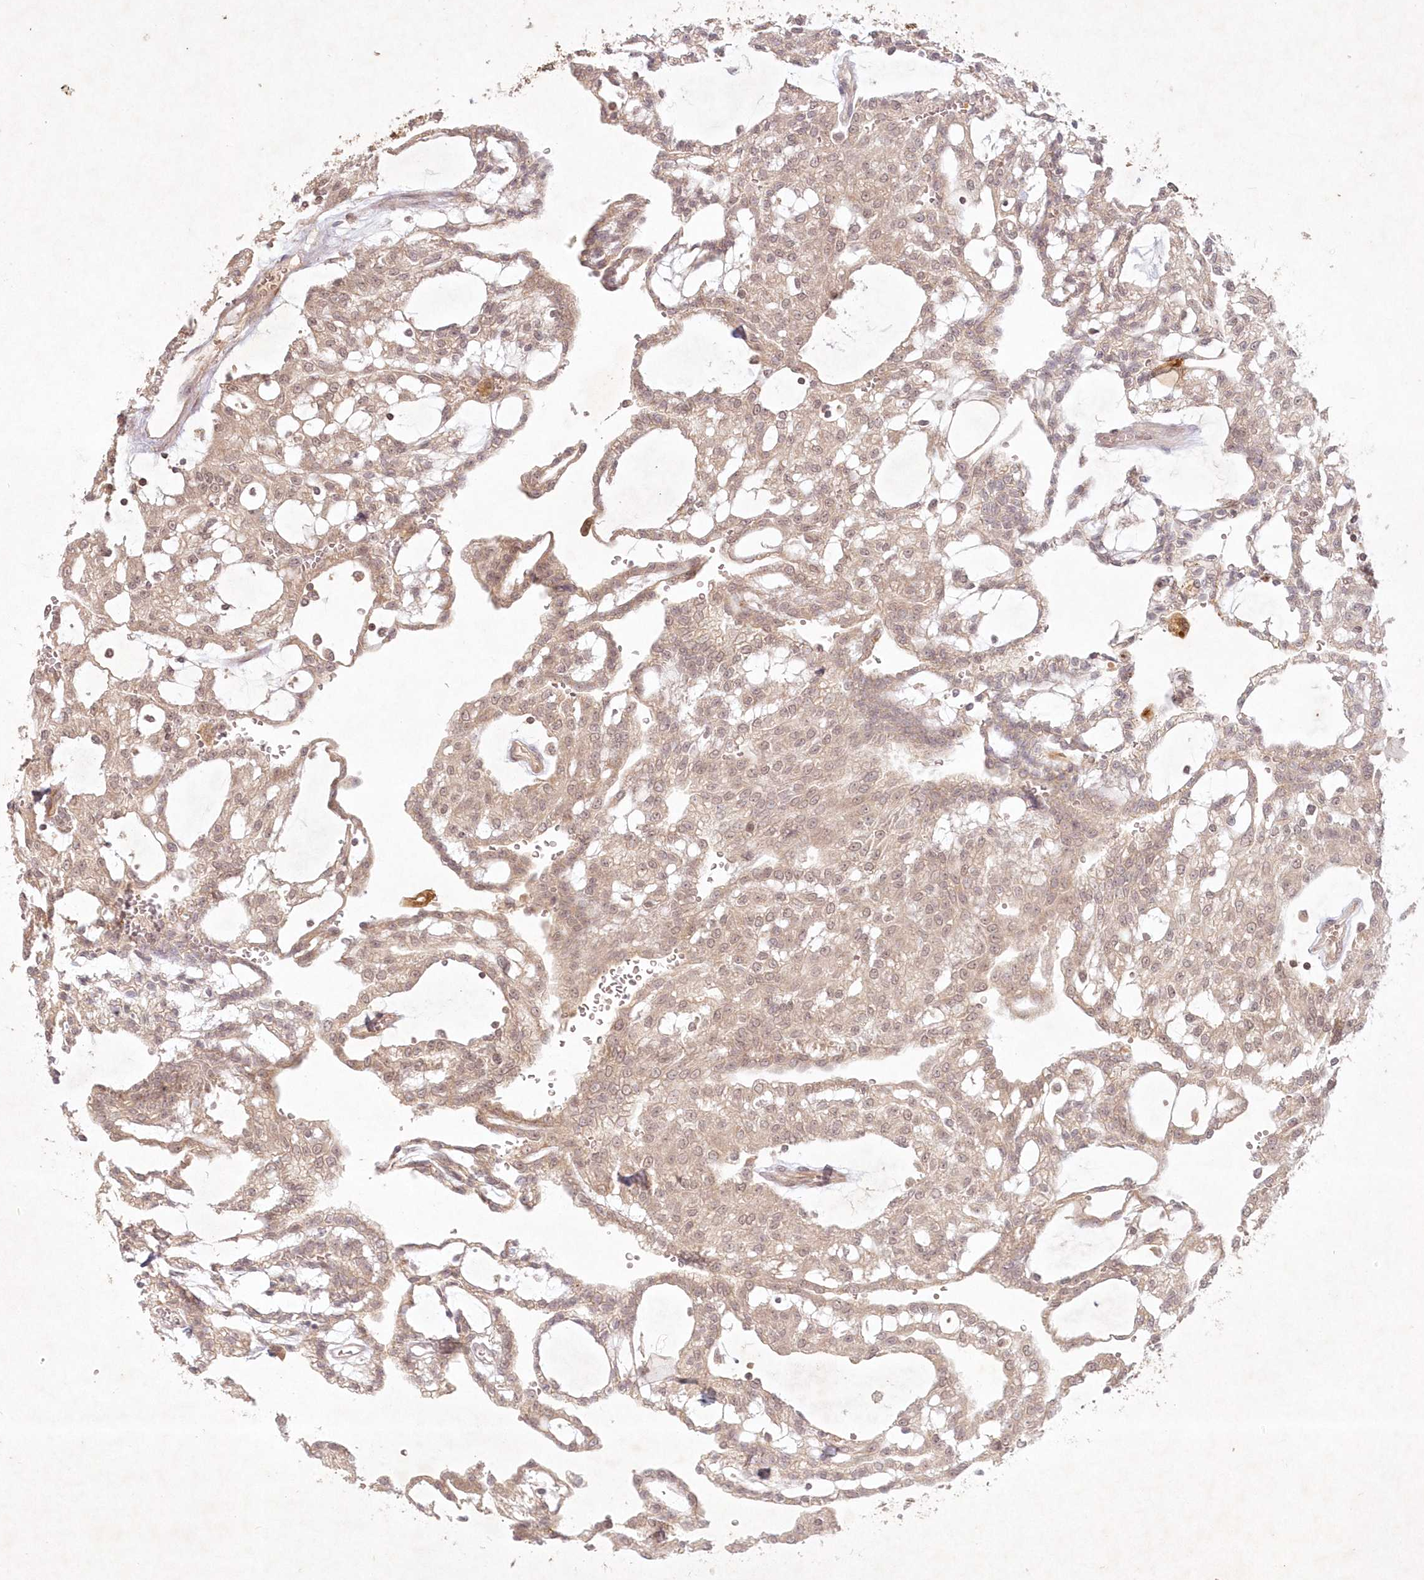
{"staining": {"intensity": "weak", "quantity": ">75%", "location": "cytoplasmic/membranous,nuclear"}, "tissue": "renal cancer", "cell_type": "Tumor cells", "image_type": "cancer", "snomed": [{"axis": "morphology", "description": "Adenocarcinoma, NOS"}, {"axis": "topography", "description": "Kidney"}], "caption": "Weak cytoplasmic/membranous and nuclear expression is identified in approximately >75% of tumor cells in renal cancer. (DAB IHC, brown staining for protein, blue staining for nuclei).", "gene": "TOGARAM2", "patient": {"sex": "male", "age": 63}}